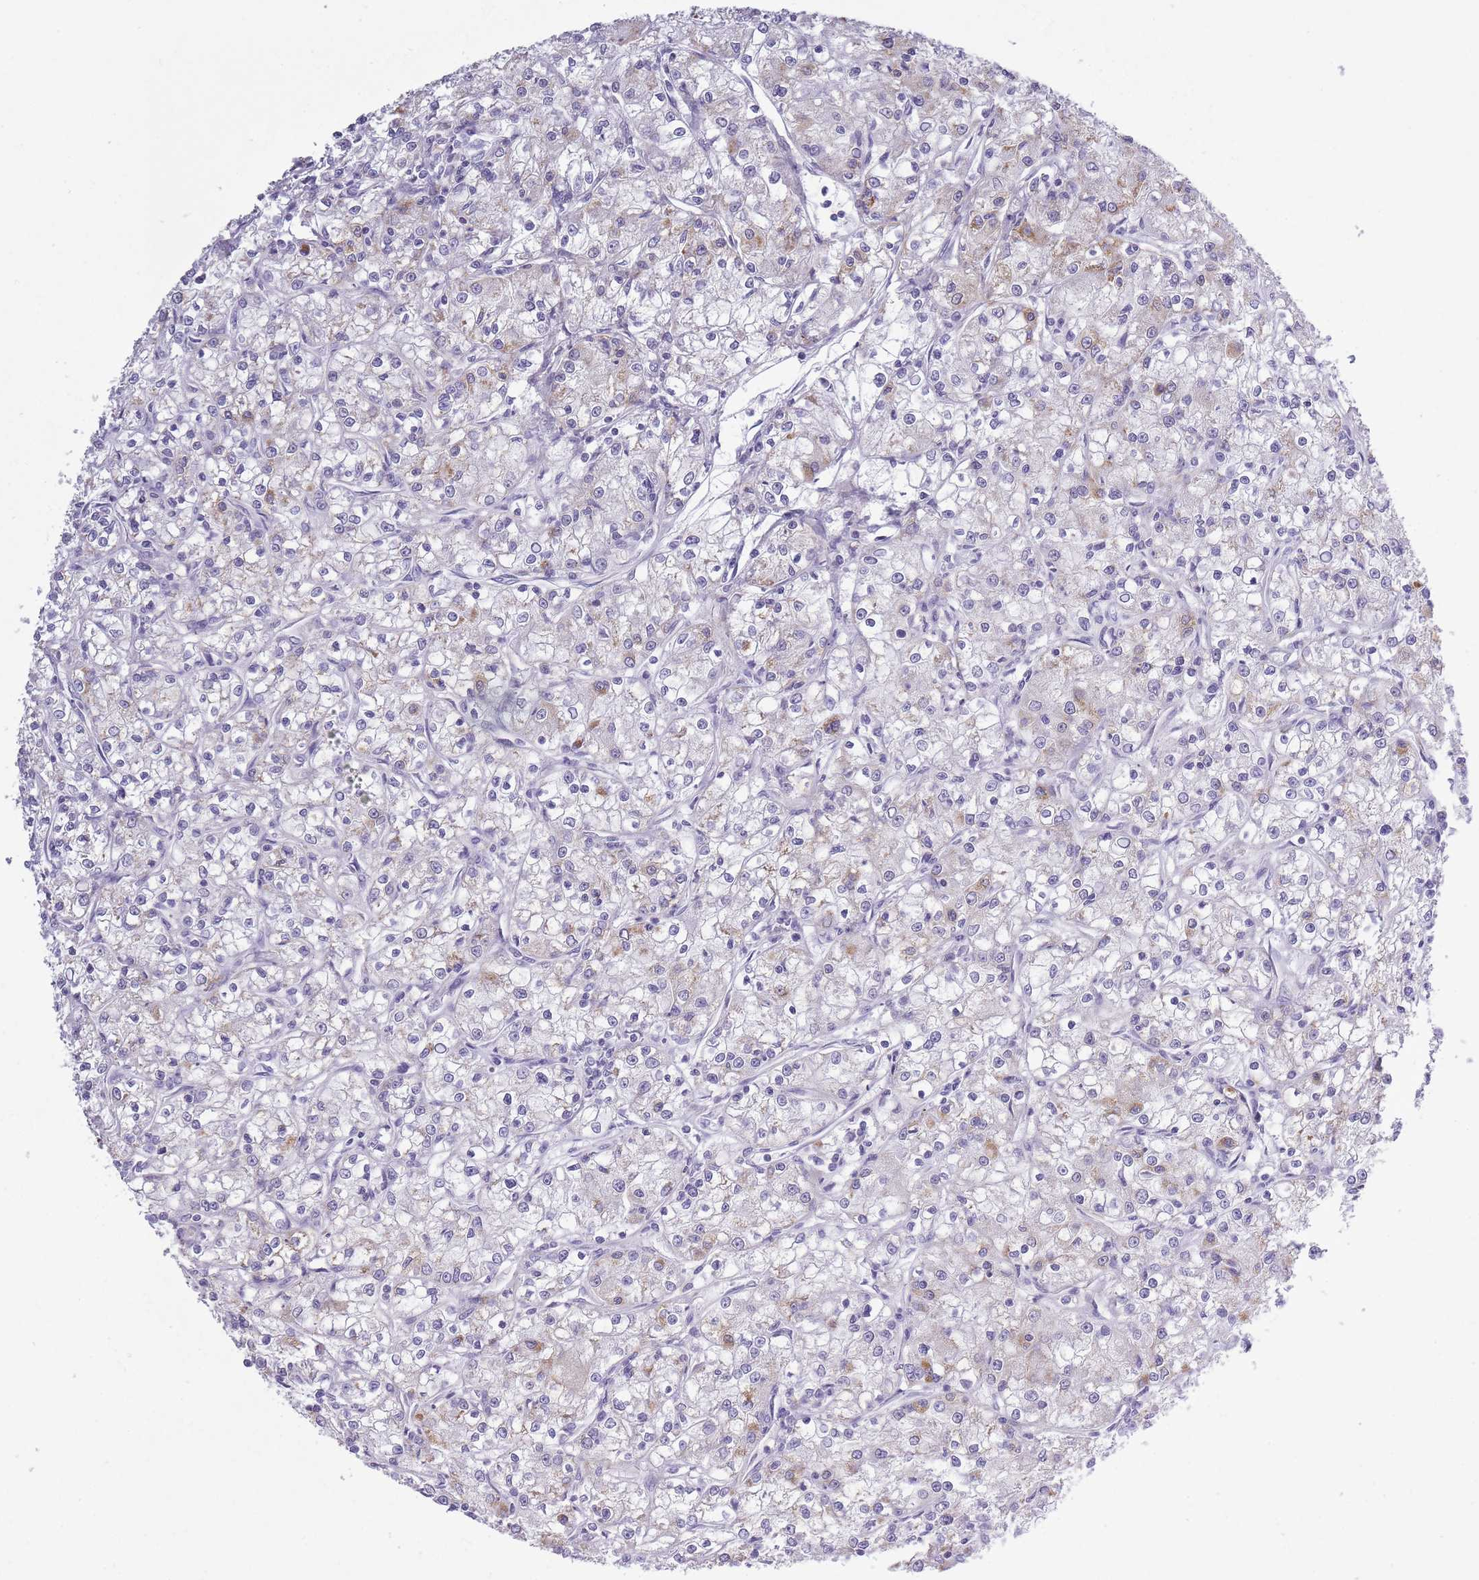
{"staining": {"intensity": "moderate", "quantity": "<25%", "location": "cytoplasmic/membranous"}, "tissue": "renal cancer", "cell_type": "Tumor cells", "image_type": "cancer", "snomed": [{"axis": "morphology", "description": "Adenocarcinoma, NOS"}, {"axis": "topography", "description": "Kidney"}], "caption": "This is an image of immunohistochemistry staining of renal adenocarcinoma, which shows moderate expression in the cytoplasmic/membranous of tumor cells.", "gene": "ZBTB24", "patient": {"sex": "female", "age": 59}}